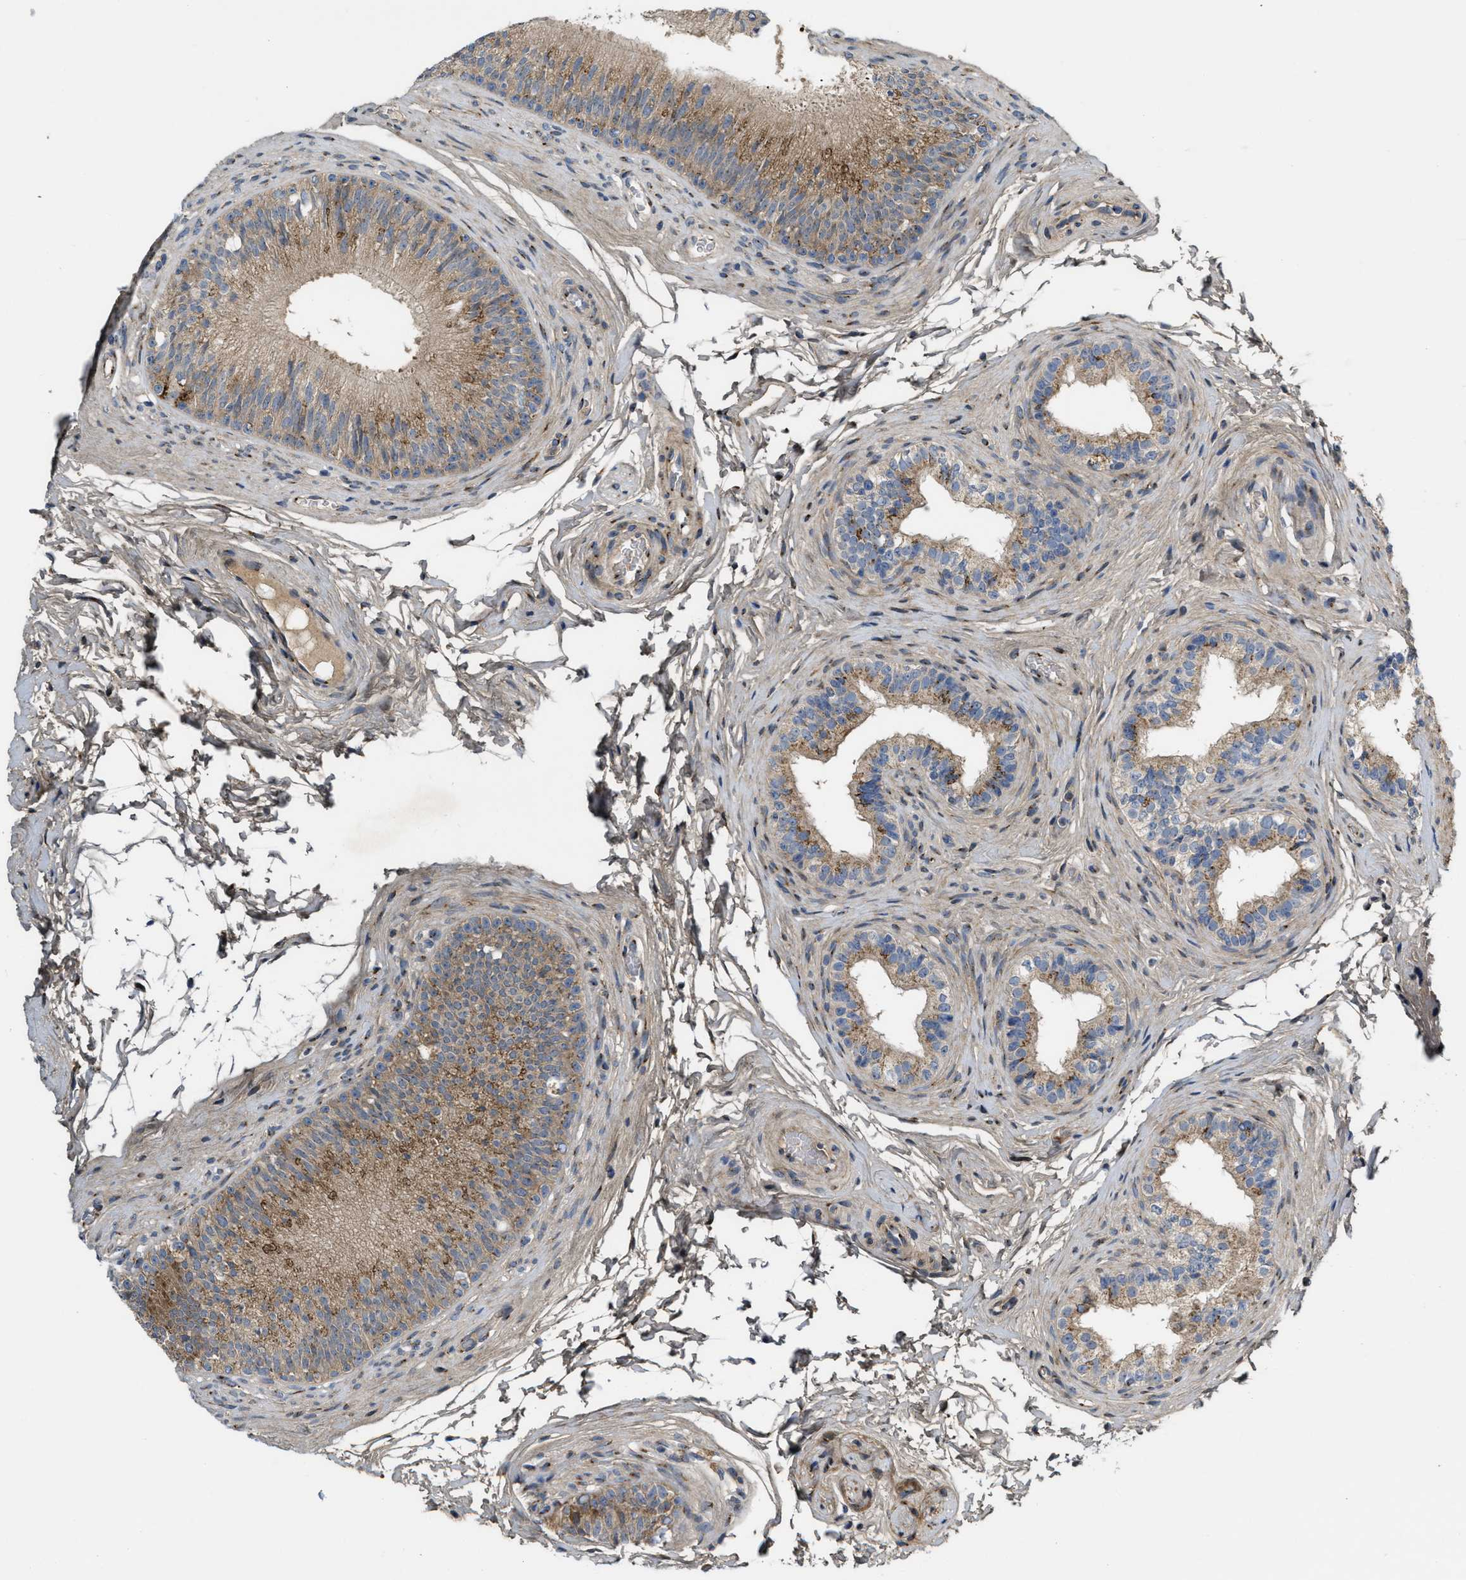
{"staining": {"intensity": "strong", "quantity": ">75%", "location": "cytoplasmic/membranous"}, "tissue": "epididymis", "cell_type": "Glandular cells", "image_type": "normal", "snomed": [{"axis": "morphology", "description": "Normal tissue, NOS"}, {"axis": "topography", "description": "Testis"}, {"axis": "topography", "description": "Epididymis"}], "caption": "Glandular cells reveal high levels of strong cytoplasmic/membranous expression in approximately >75% of cells in normal epididymis. Nuclei are stained in blue.", "gene": "ZNF70", "patient": {"sex": "male", "age": 36}}